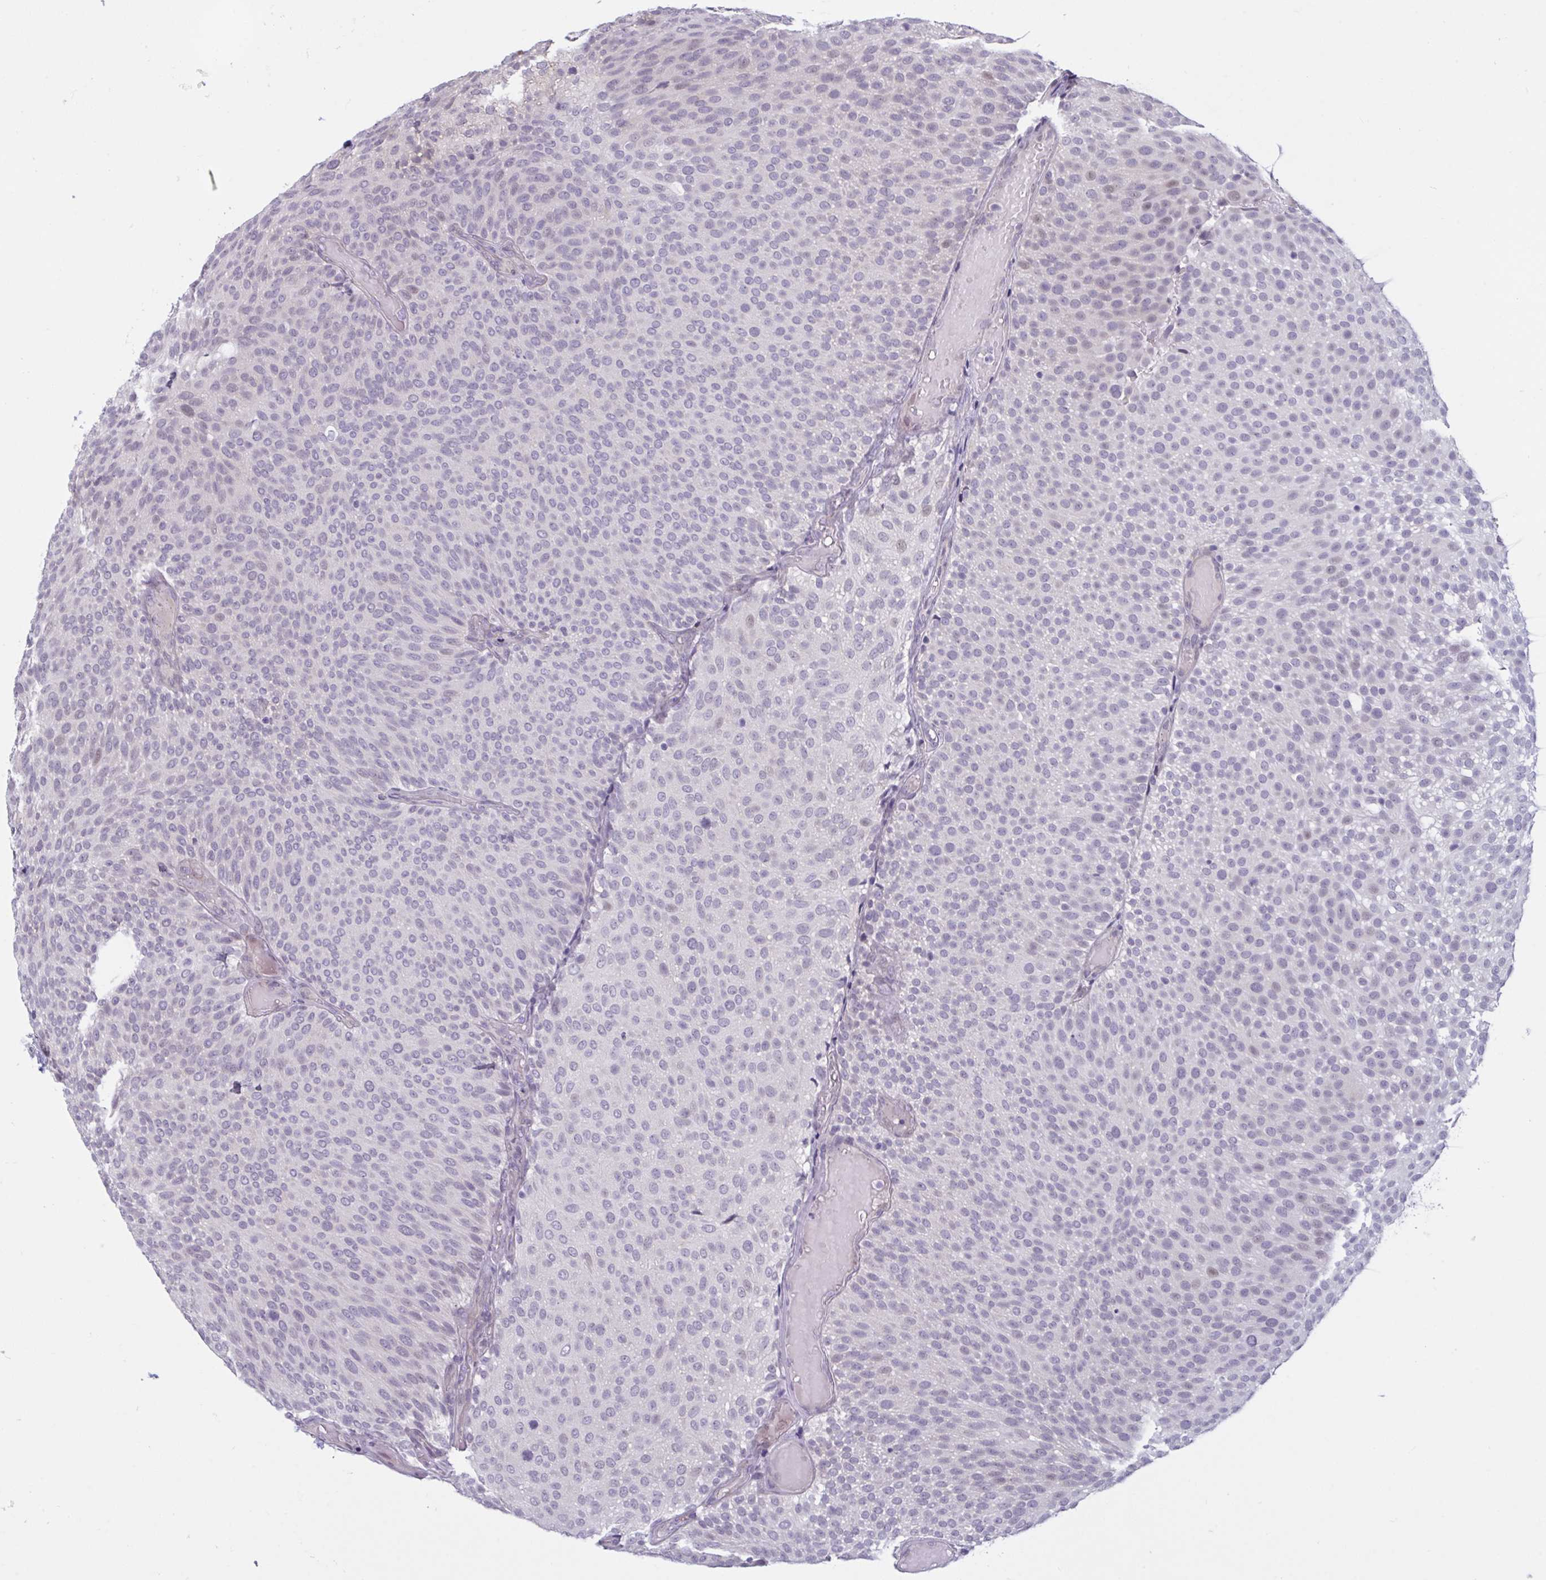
{"staining": {"intensity": "negative", "quantity": "none", "location": "none"}, "tissue": "urothelial cancer", "cell_type": "Tumor cells", "image_type": "cancer", "snomed": [{"axis": "morphology", "description": "Urothelial carcinoma, Low grade"}, {"axis": "topography", "description": "Urinary bladder"}], "caption": "The IHC image has no significant expression in tumor cells of urothelial cancer tissue.", "gene": "TCEAL8", "patient": {"sex": "male", "age": 78}}